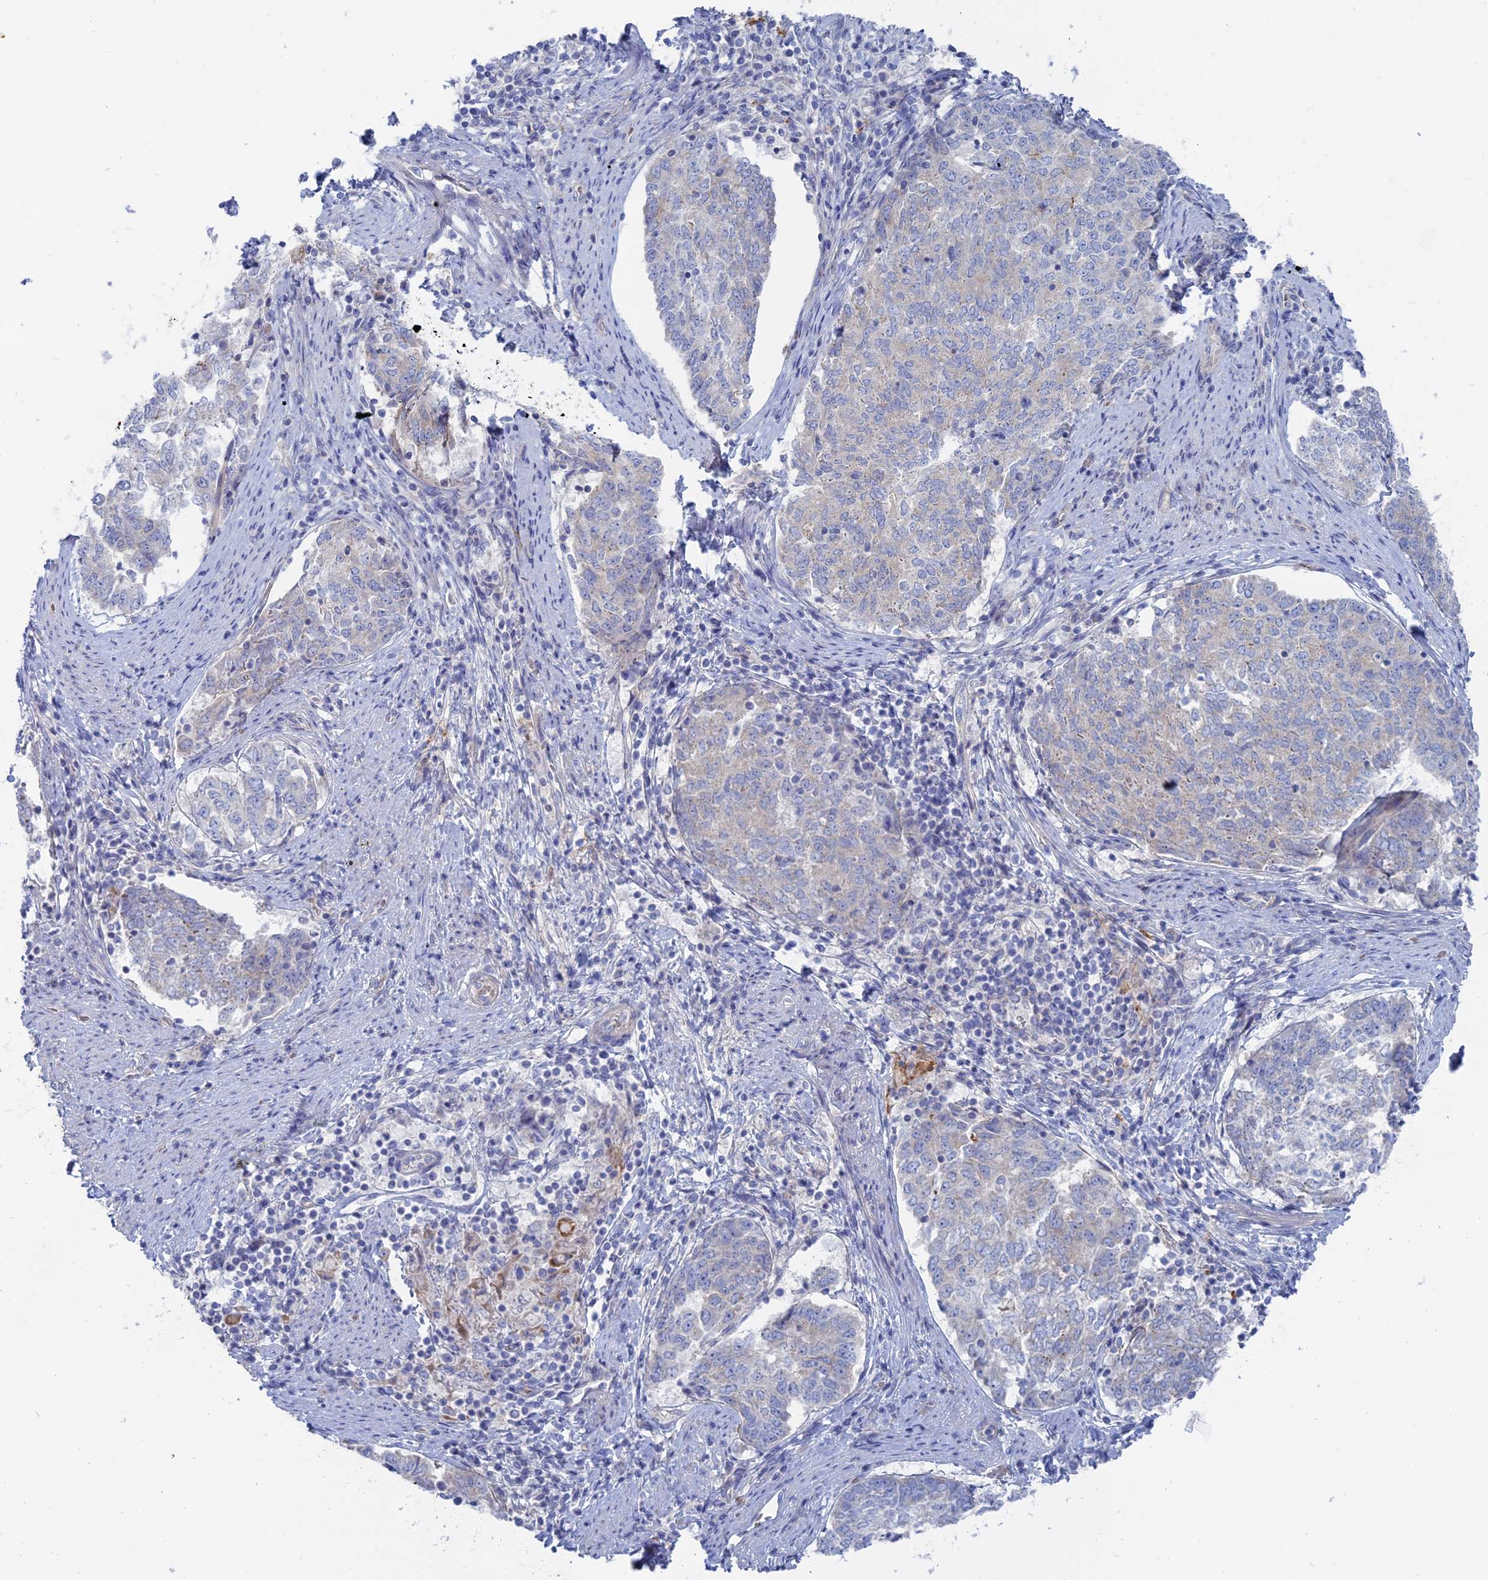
{"staining": {"intensity": "negative", "quantity": "none", "location": "none"}, "tissue": "endometrial cancer", "cell_type": "Tumor cells", "image_type": "cancer", "snomed": [{"axis": "morphology", "description": "Adenocarcinoma, NOS"}, {"axis": "topography", "description": "Endometrium"}], "caption": "The image reveals no staining of tumor cells in endometrial adenocarcinoma. (DAB (3,3'-diaminobenzidine) IHC, high magnification).", "gene": "TBC1D30", "patient": {"sex": "female", "age": 80}}